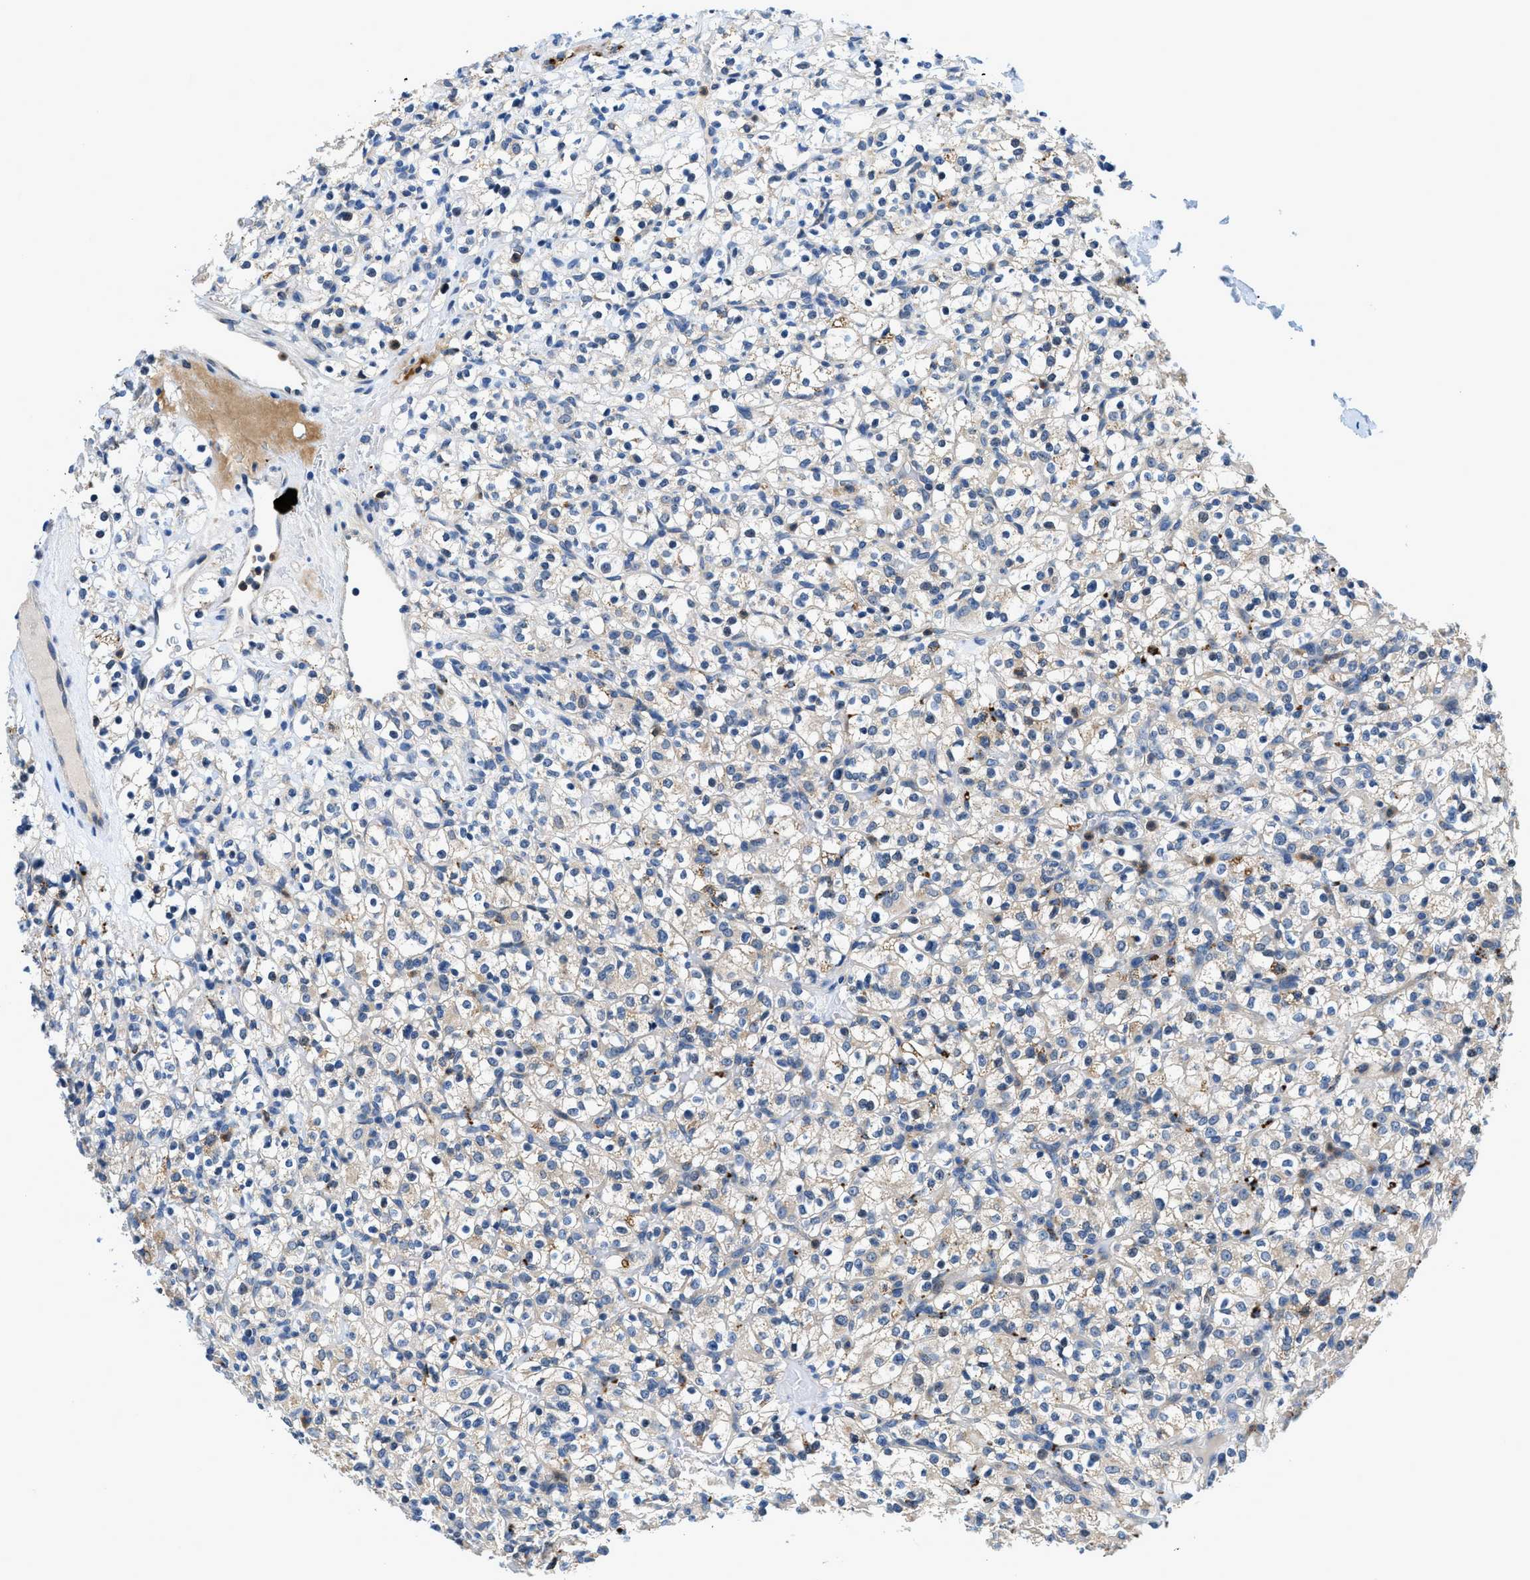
{"staining": {"intensity": "weak", "quantity": "<25%", "location": "cytoplasmic/membranous"}, "tissue": "renal cancer", "cell_type": "Tumor cells", "image_type": "cancer", "snomed": [{"axis": "morphology", "description": "Normal tissue, NOS"}, {"axis": "morphology", "description": "Adenocarcinoma, NOS"}, {"axis": "topography", "description": "Kidney"}], "caption": "Protein analysis of renal adenocarcinoma reveals no significant positivity in tumor cells. (DAB (3,3'-diaminobenzidine) IHC, high magnification).", "gene": "ADGRE3", "patient": {"sex": "female", "age": 72}}